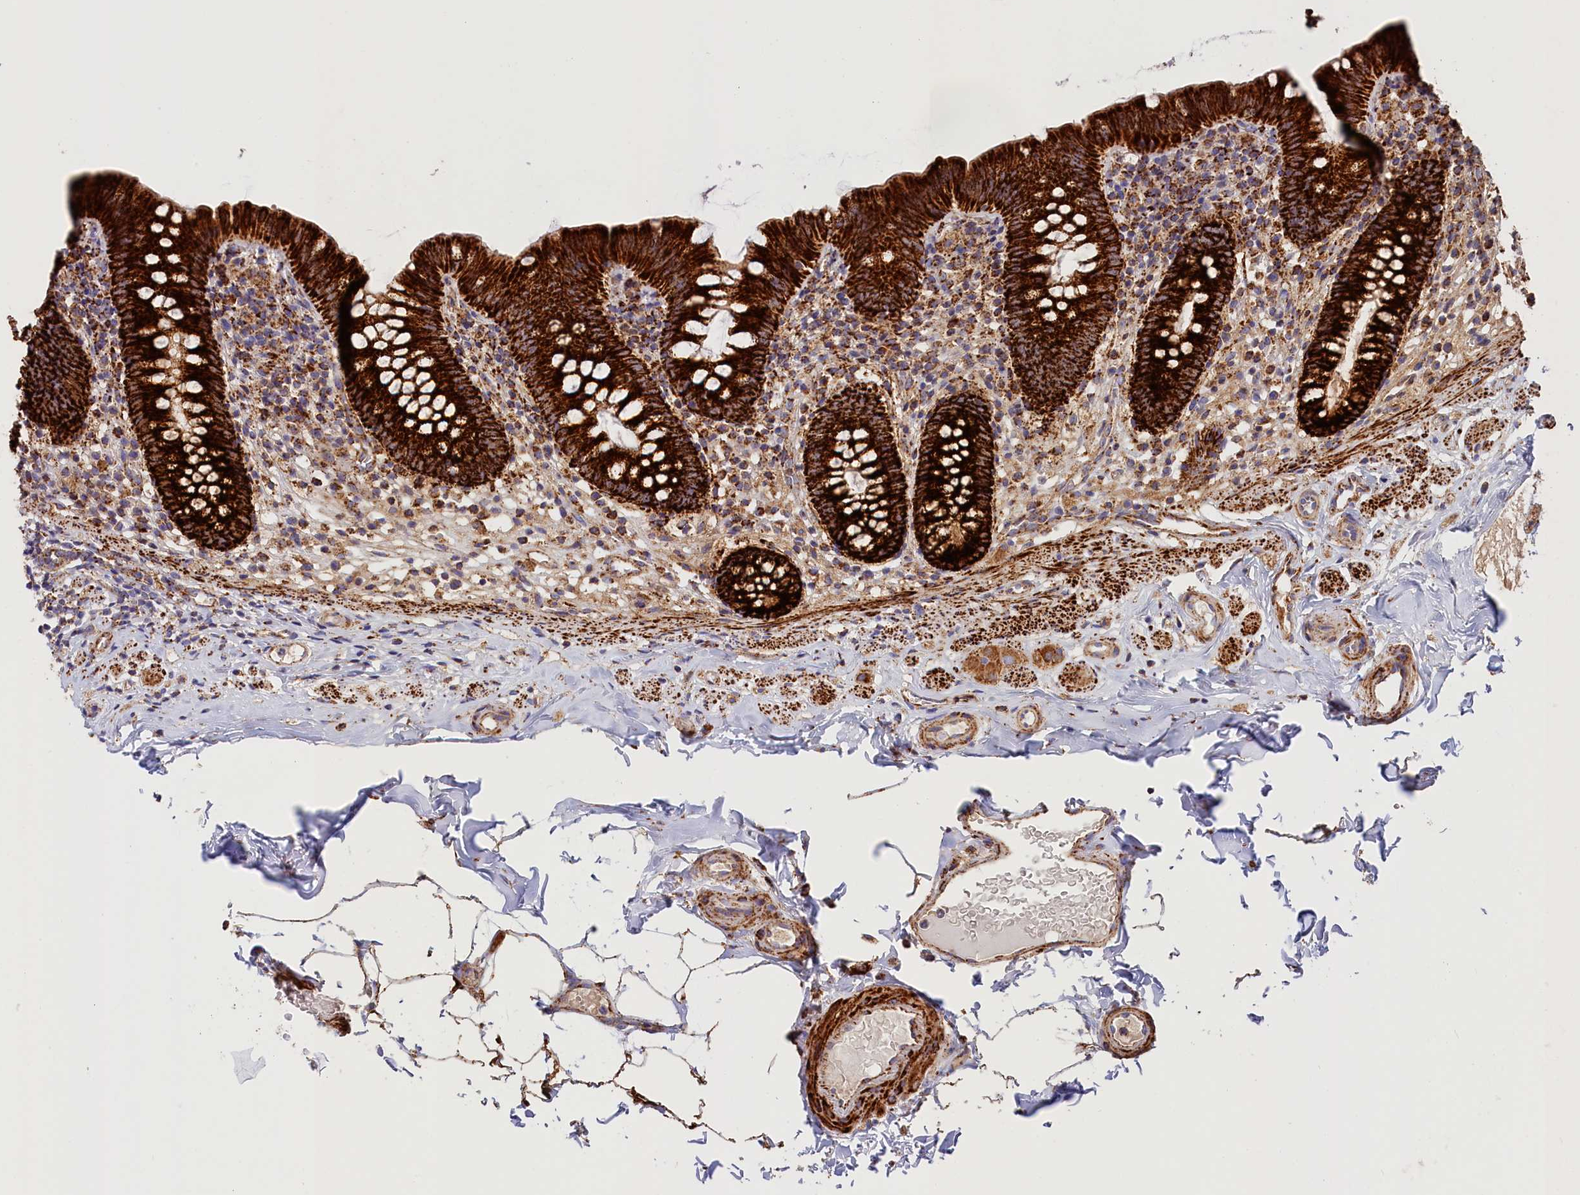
{"staining": {"intensity": "strong", "quantity": ">75%", "location": "cytoplasmic/membranous"}, "tissue": "appendix", "cell_type": "Glandular cells", "image_type": "normal", "snomed": [{"axis": "morphology", "description": "Normal tissue, NOS"}, {"axis": "topography", "description": "Appendix"}], "caption": "Immunohistochemistry of unremarkable human appendix displays high levels of strong cytoplasmic/membranous staining in approximately >75% of glandular cells. (DAB = brown stain, brightfield microscopy at high magnification).", "gene": "AKTIP", "patient": {"sex": "male", "age": 55}}